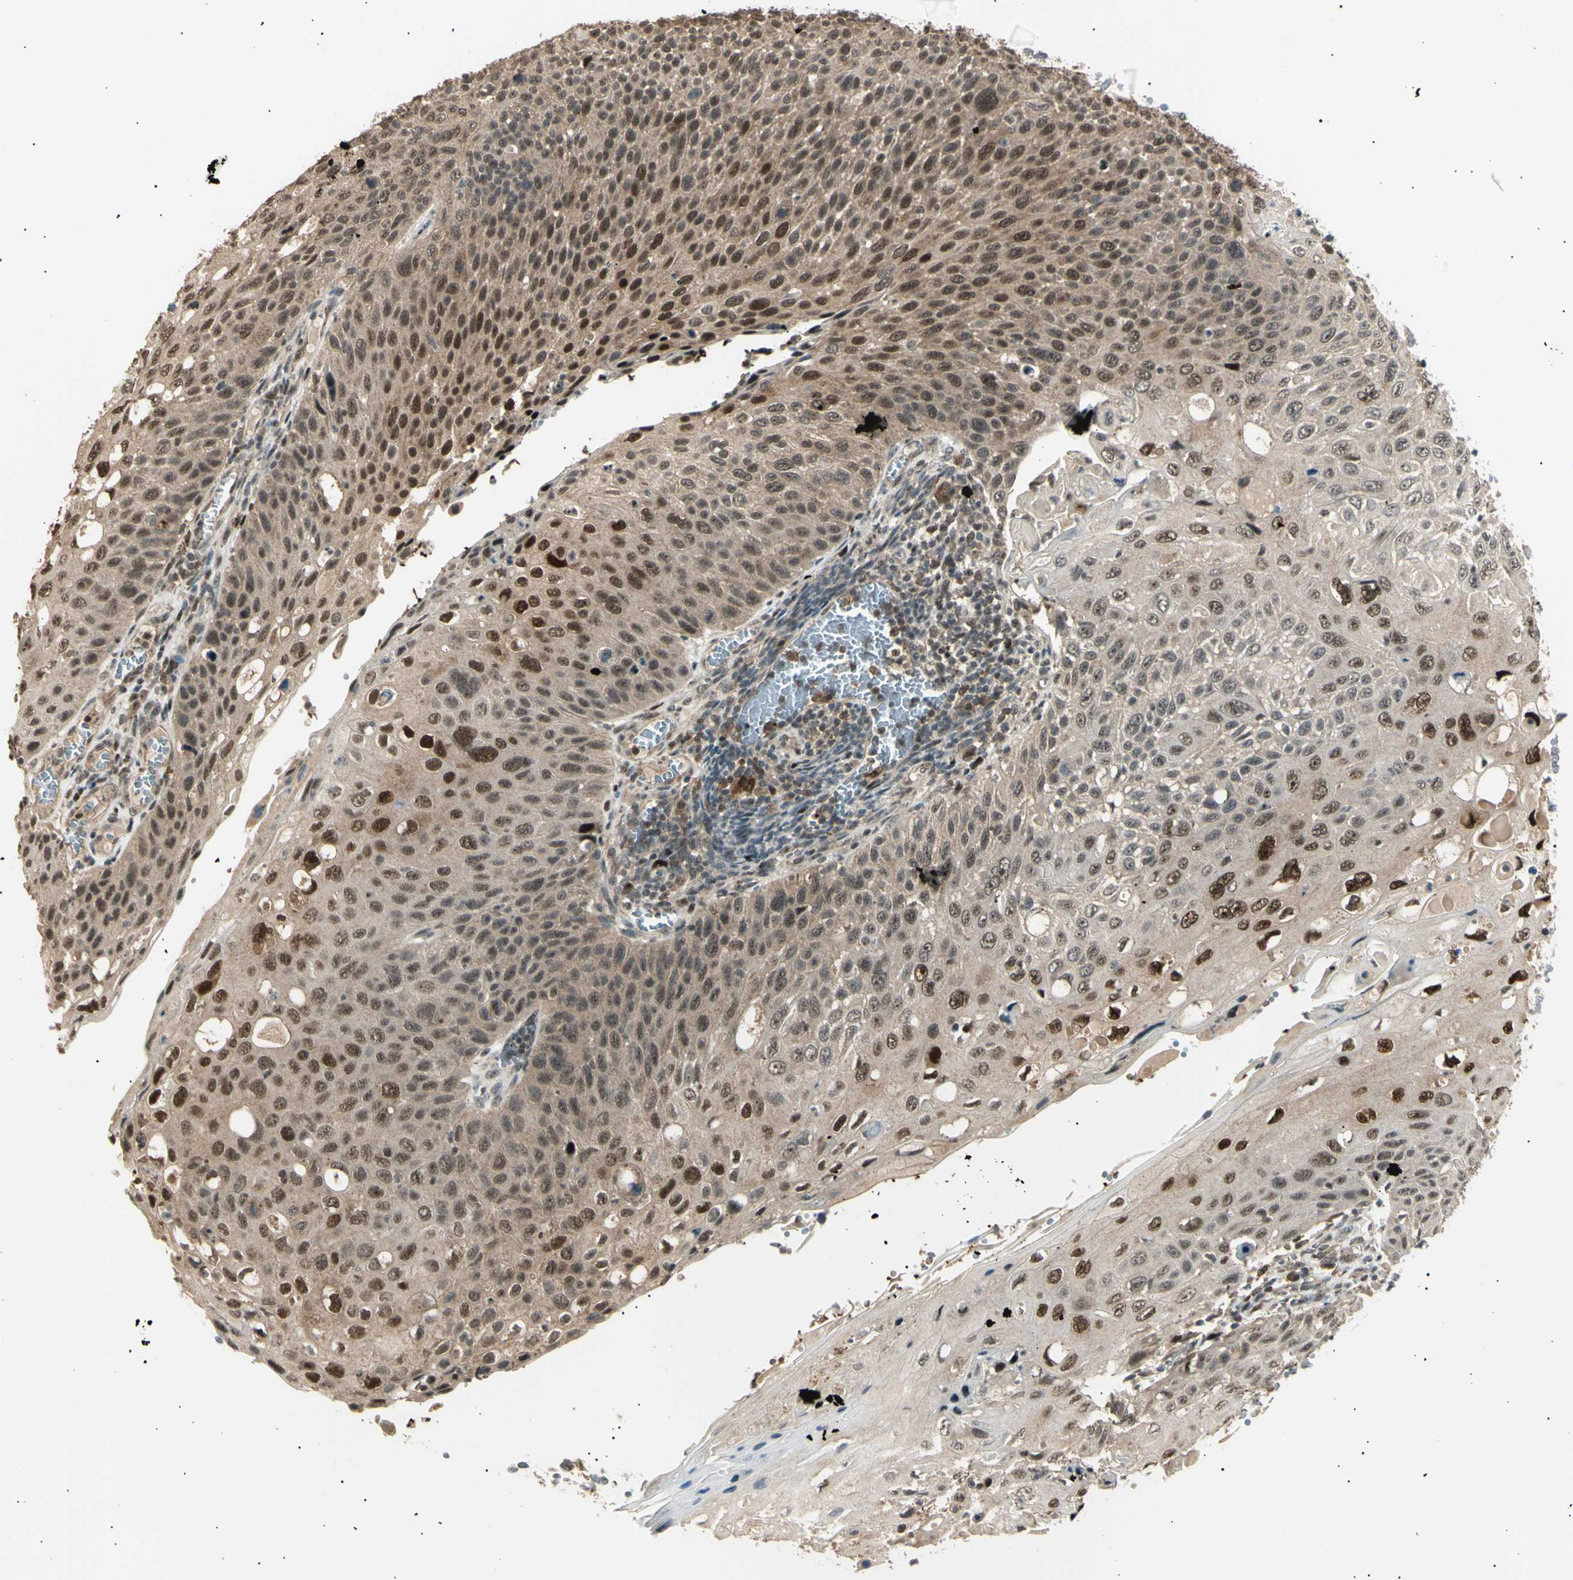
{"staining": {"intensity": "moderate", "quantity": ">75%", "location": "cytoplasmic/membranous,nuclear"}, "tissue": "cervical cancer", "cell_type": "Tumor cells", "image_type": "cancer", "snomed": [{"axis": "morphology", "description": "Squamous cell carcinoma, NOS"}, {"axis": "topography", "description": "Cervix"}], "caption": "The micrograph demonstrates a brown stain indicating the presence of a protein in the cytoplasmic/membranous and nuclear of tumor cells in cervical cancer.", "gene": "NUAK2", "patient": {"sex": "female", "age": 70}}